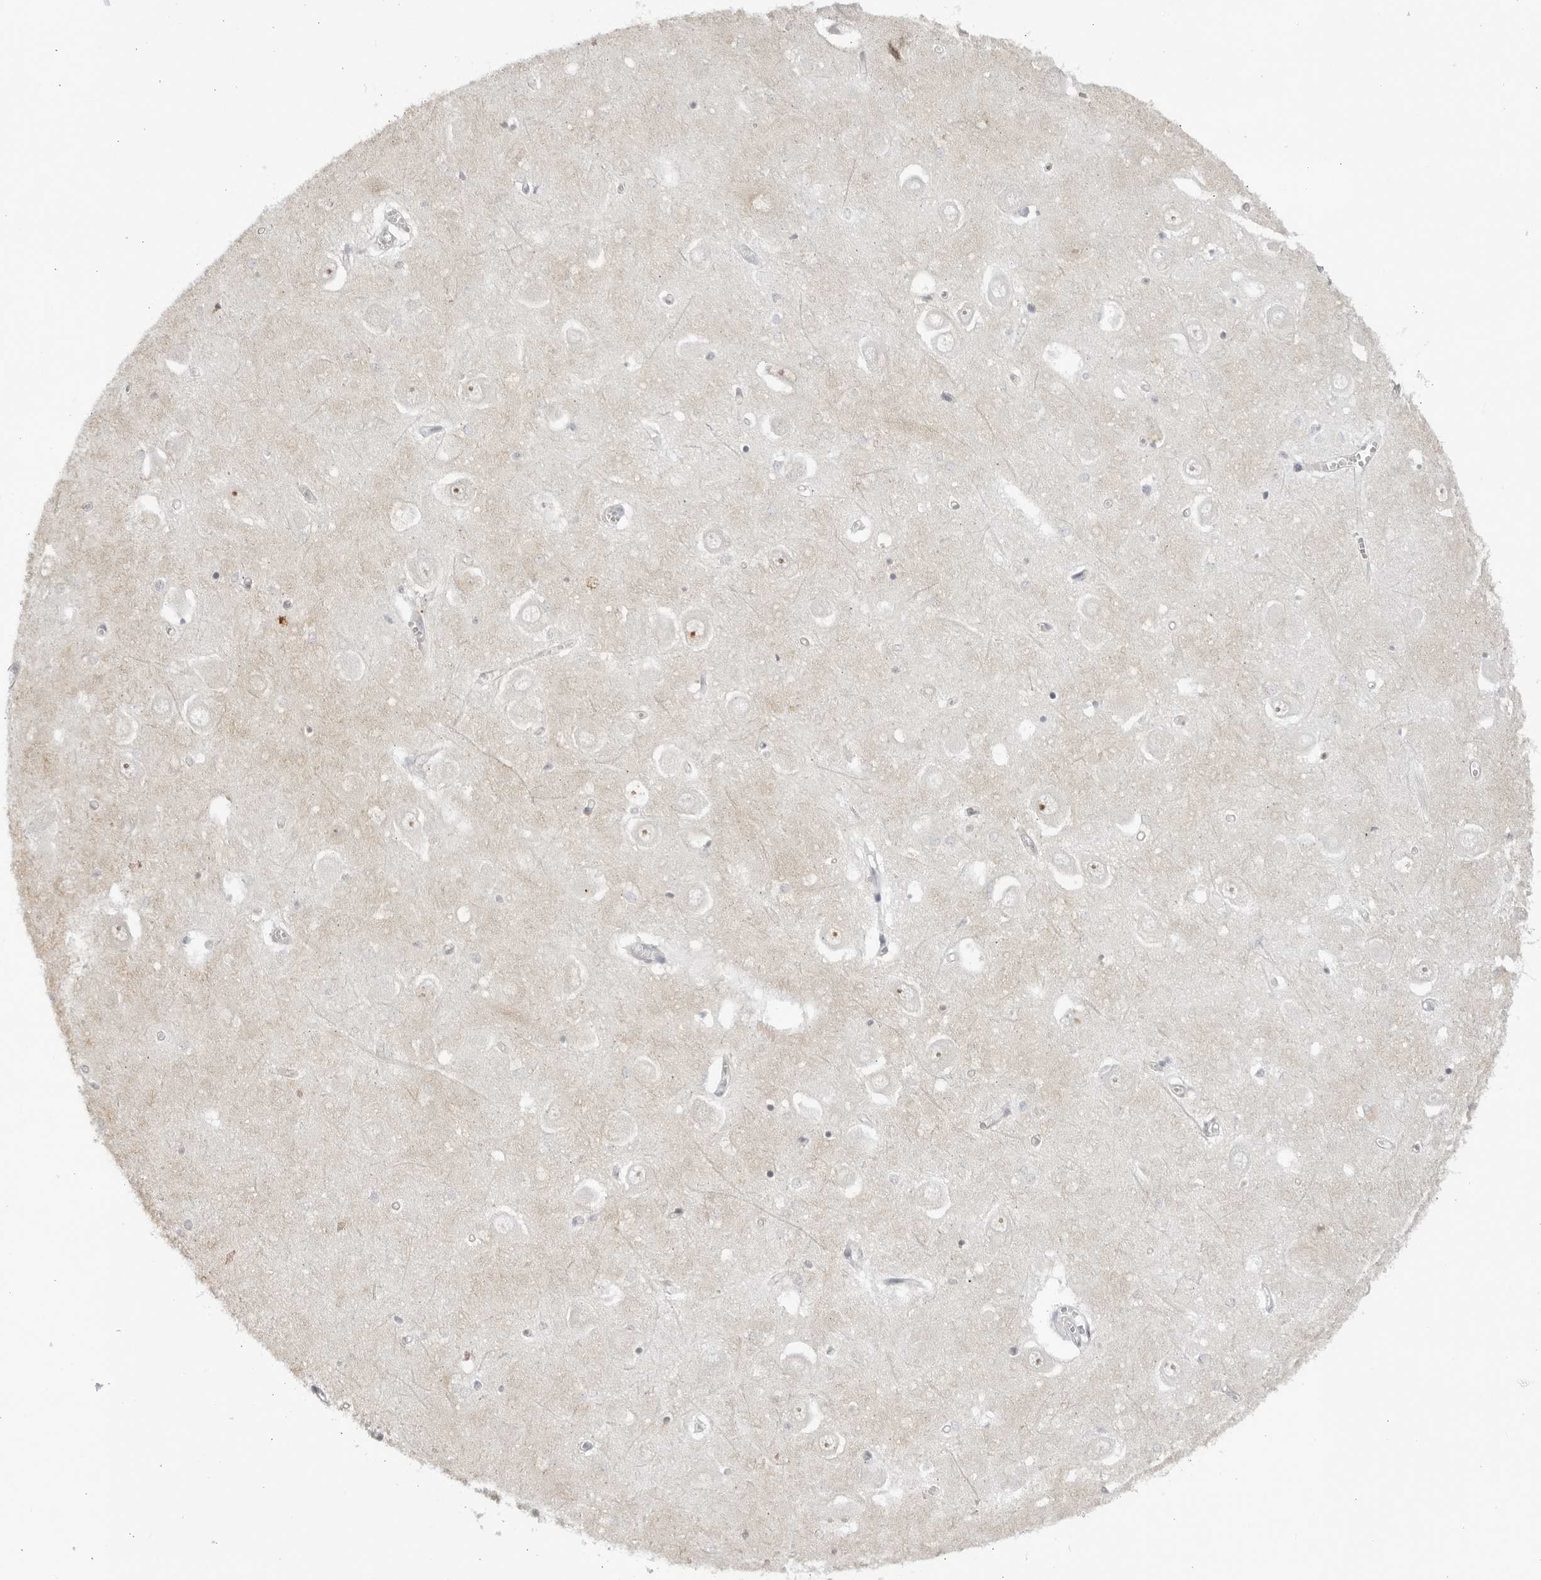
{"staining": {"intensity": "negative", "quantity": "none", "location": "none"}, "tissue": "hippocampus", "cell_type": "Glial cells", "image_type": "normal", "snomed": [{"axis": "morphology", "description": "Normal tissue, NOS"}, {"axis": "topography", "description": "Hippocampus"}], "caption": "An IHC micrograph of benign hippocampus is shown. There is no staining in glial cells of hippocampus. (Brightfield microscopy of DAB immunohistochemistry (IHC) at high magnification).", "gene": "CNBD1", "patient": {"sex": "male", "age": 70}}